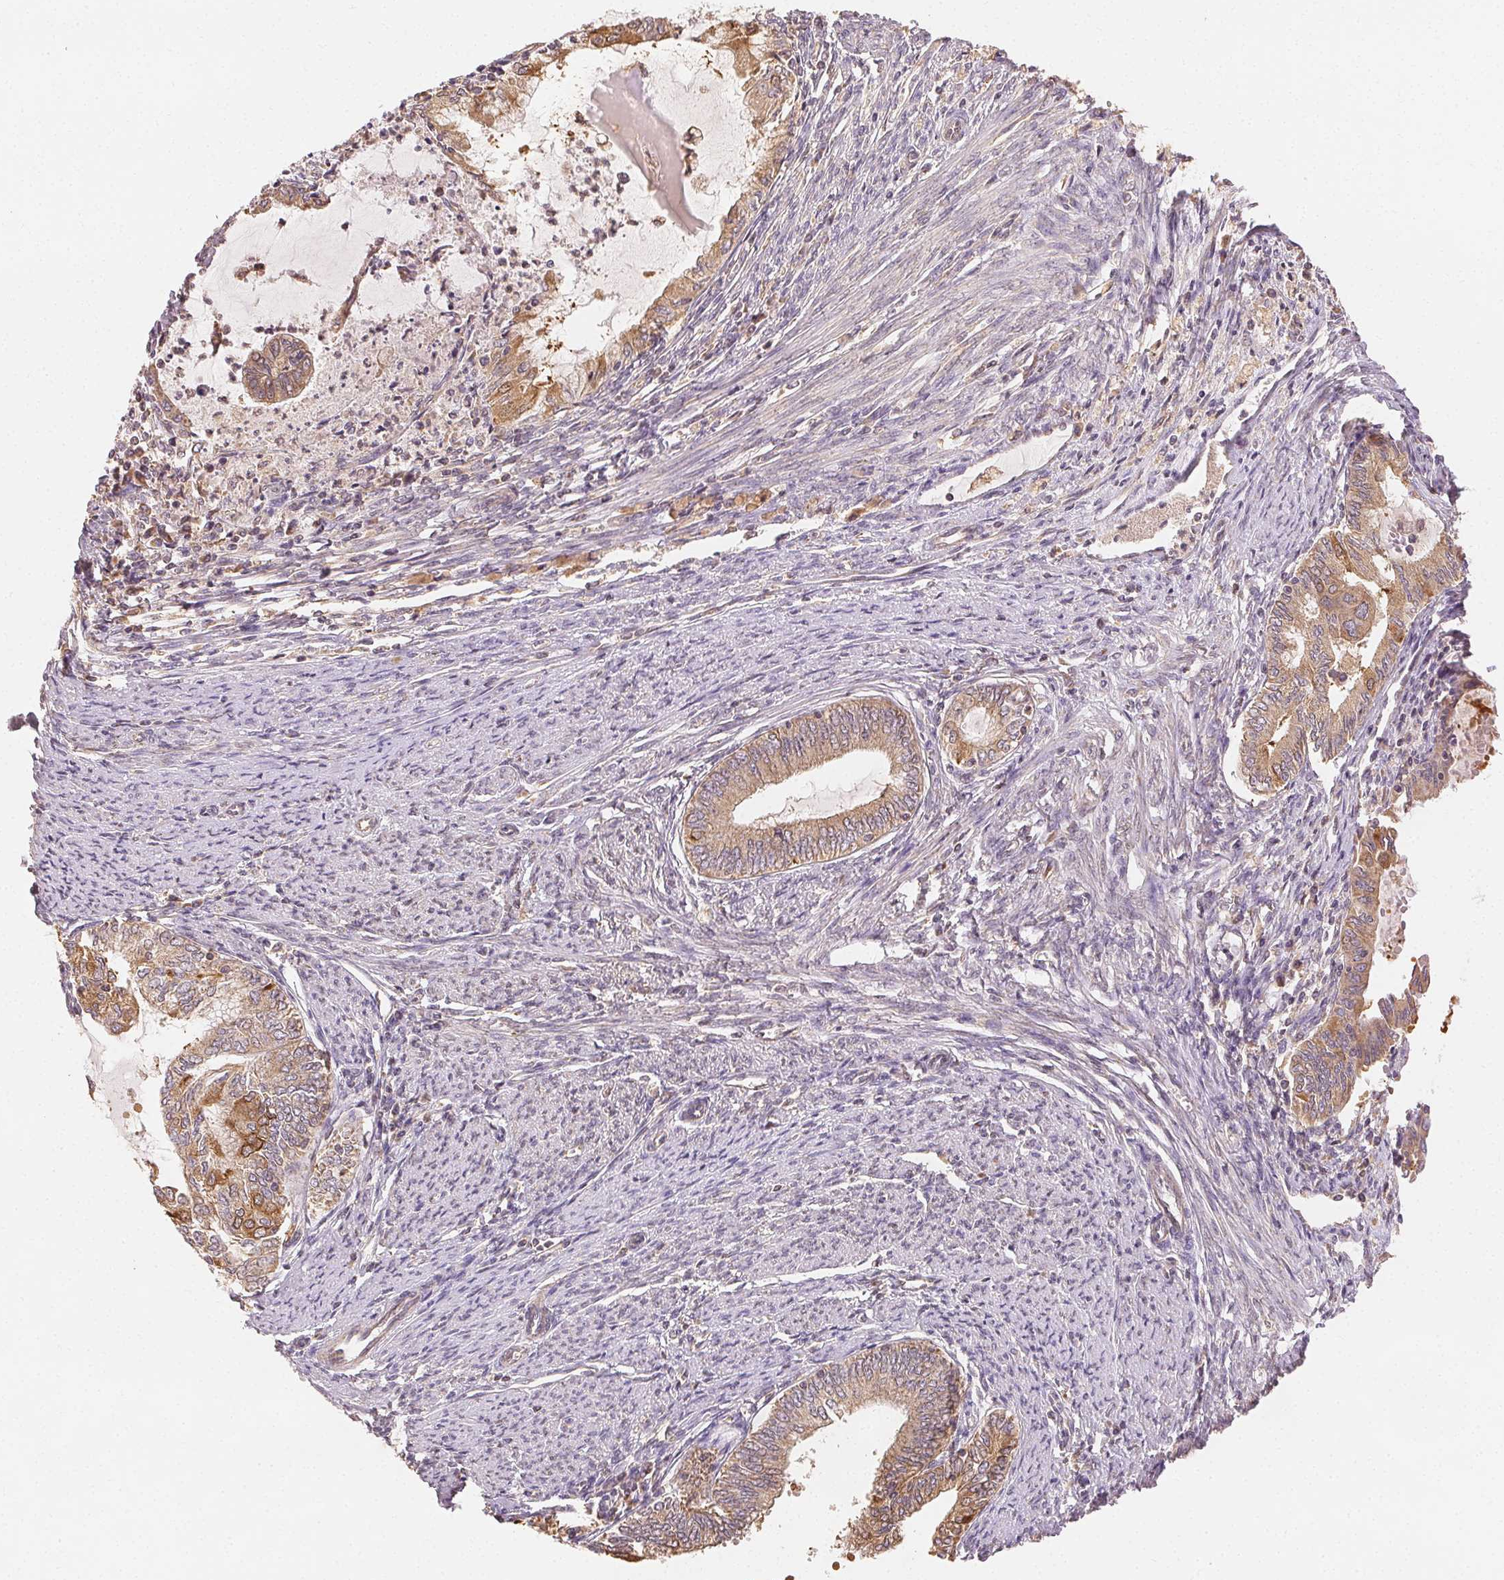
{"staining": {"intensity": "weak", "quantity": "25%-75%", "location": "cytoplasmic/membranous"}, "tissue": "endometrial cancer", "cell_type": "Tumor cells", "image_type": "cancer", "snomed": [{"axis": "morphology", "description": "Adenocarcinoma, NOS"}, {"axis": "topography", "description": "Endometrium"}], "caption": "High-magnification brightfield microscopy of adenocarcinoma (endometrial) stained with DAB (3,3'-diaminobenzidine) (brown) and counterstained with hematoxylin (blue). tumor cells exhibit weak cytoplasmic/membranous staining is appreciated in approximately25%-75% of cells.", "gene": "SEZ6L2", "patient": {"sex": "female", "age": 79}}